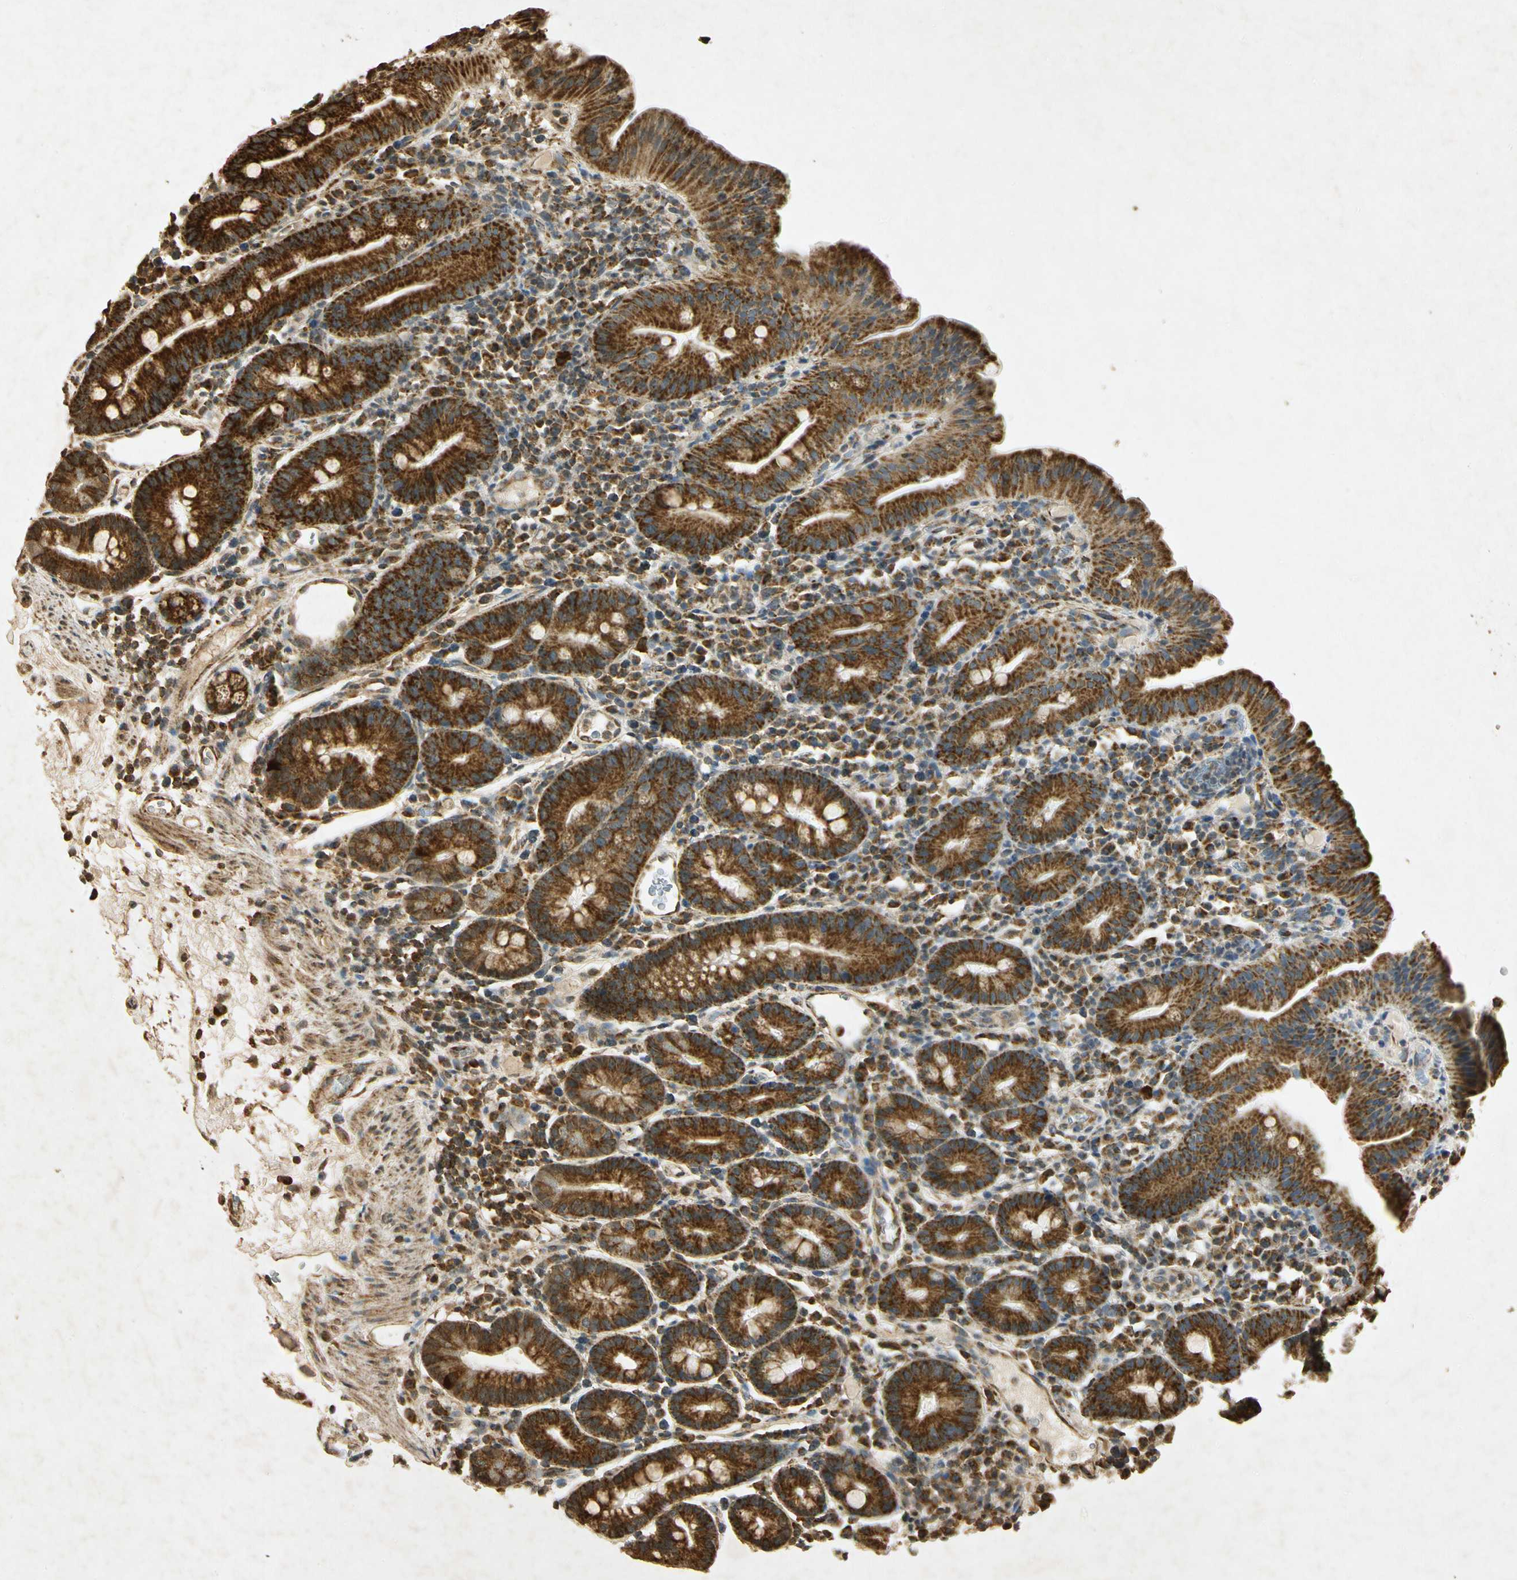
{"staining": {"intensity": "strong", "quantity": ">75%", "location": "cytoplasmic/membranous"}, "tissue": "duodenum", "cell_type": "Glandular cells", "image_type": "normal", "snomed": [{"axis": "morphology", "description": "Normal tissue, NOS"}, {"axis": "topography", "description": "Duodenum"}], "caption": "Immunohistochemistry (IHC) (DAB) staining of normal human duodenum reveals strong cytoplasmic/membranous protein positivity in about >75% of glandular cells.", "gene": "PRDX3", "patient": {"sex": "male", "age": 50}}